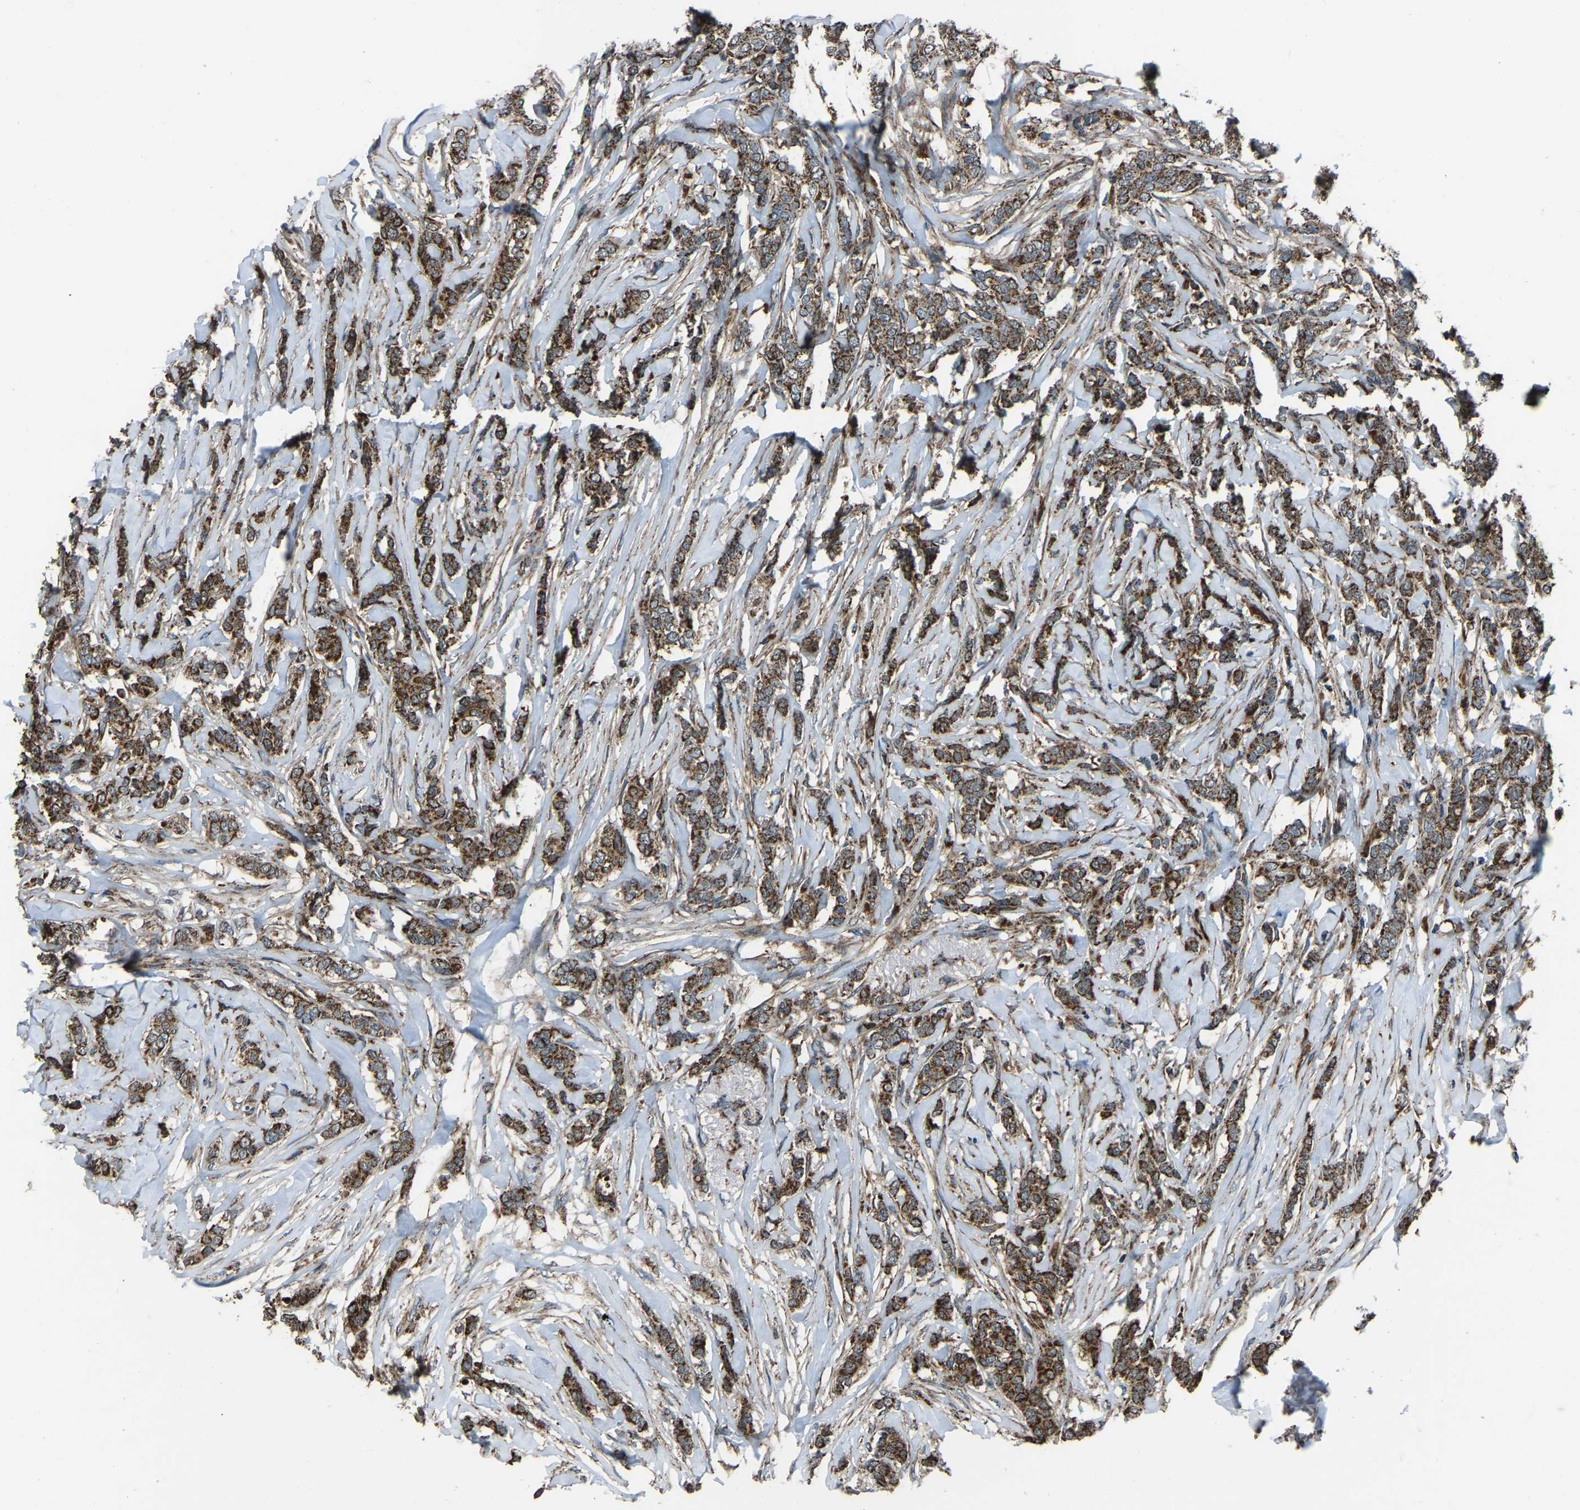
{"staining": {"intensity": "moderate", "quantity": ">75%", "location": "cytoplasmic/membranous"}, "tissue": "breast cancer", "cell_type": "Tumor cells", "image_type": "cancer", "snomed": [{"axis": "morphology", "description": "Lobular carcinoma"}, {"axis": "topography", "description": "Skin"}, {"axis": "topography", "description": "Breast"}], "caption": "IHC photomicrograph of human breast cancer stained for a protein (brown), which demonstrates medium levels of moderate cytoplasmic/membranous staining in approximately >75% of tumor cells.", "gene": "AKR1A1", "patient": {"sex": "female", "age": 46}}